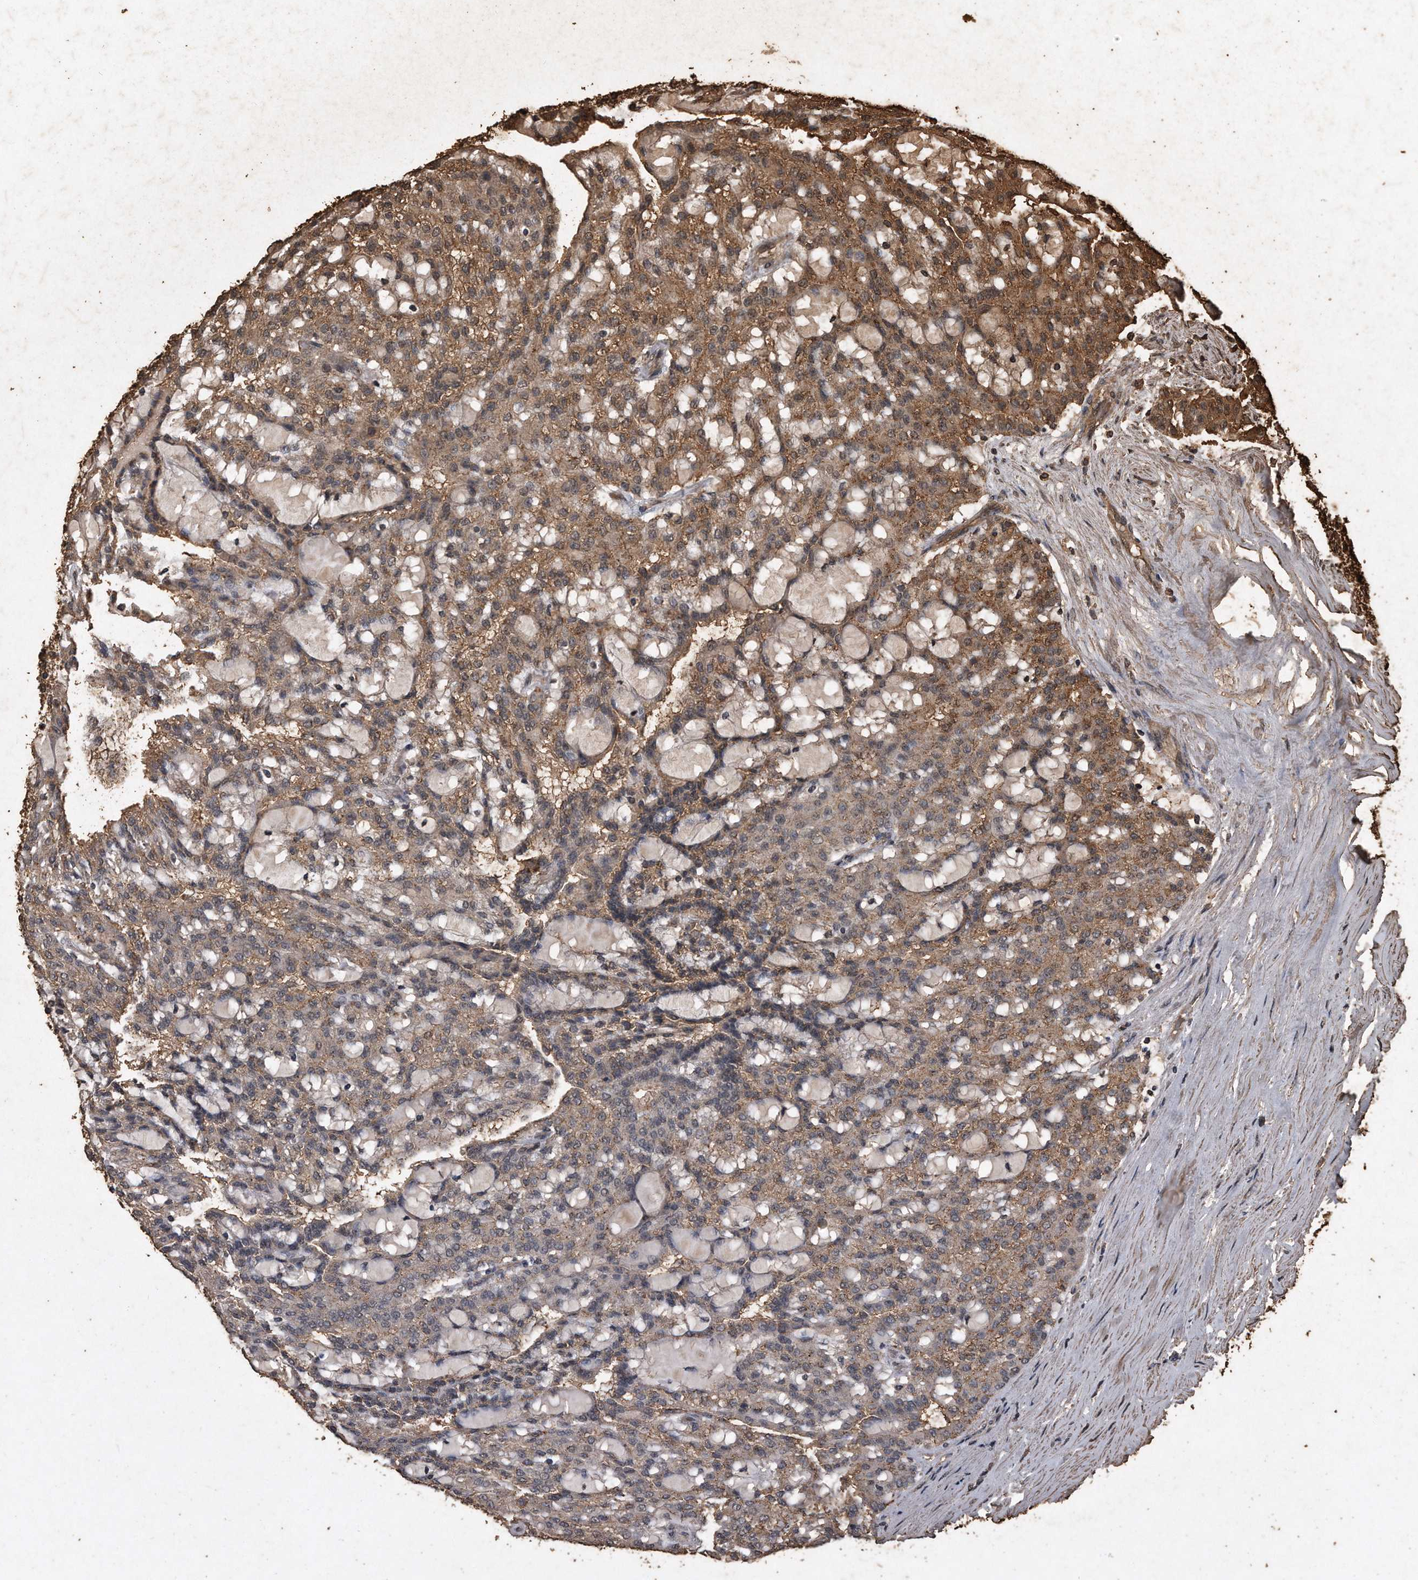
{"staining": {"intensity": "moderate", "quantity": "25%-75%", "location": "cytoplasmic/membranous"}, "tissue": "renal cancer", "cell_type": "Tumor cells", "image_type": "cancer", "snomed": [{"axis": "morphology", "description": "Adenocarcinoma, NOS"}, {"axis": "topography", "description": "Kidney"}], "caption": "IHC image of neoplastic tissue: human renal cancer (adenocarcinoma) stained using IHC shows medium levels of moderate protein expression localized specifically in the cytoplasmic/membranous of tumor cells, appearing as a cytoplasmic/membranous brown color.", "gene": "CFLAR", "patient": {"sex": "male", "age": 63}}